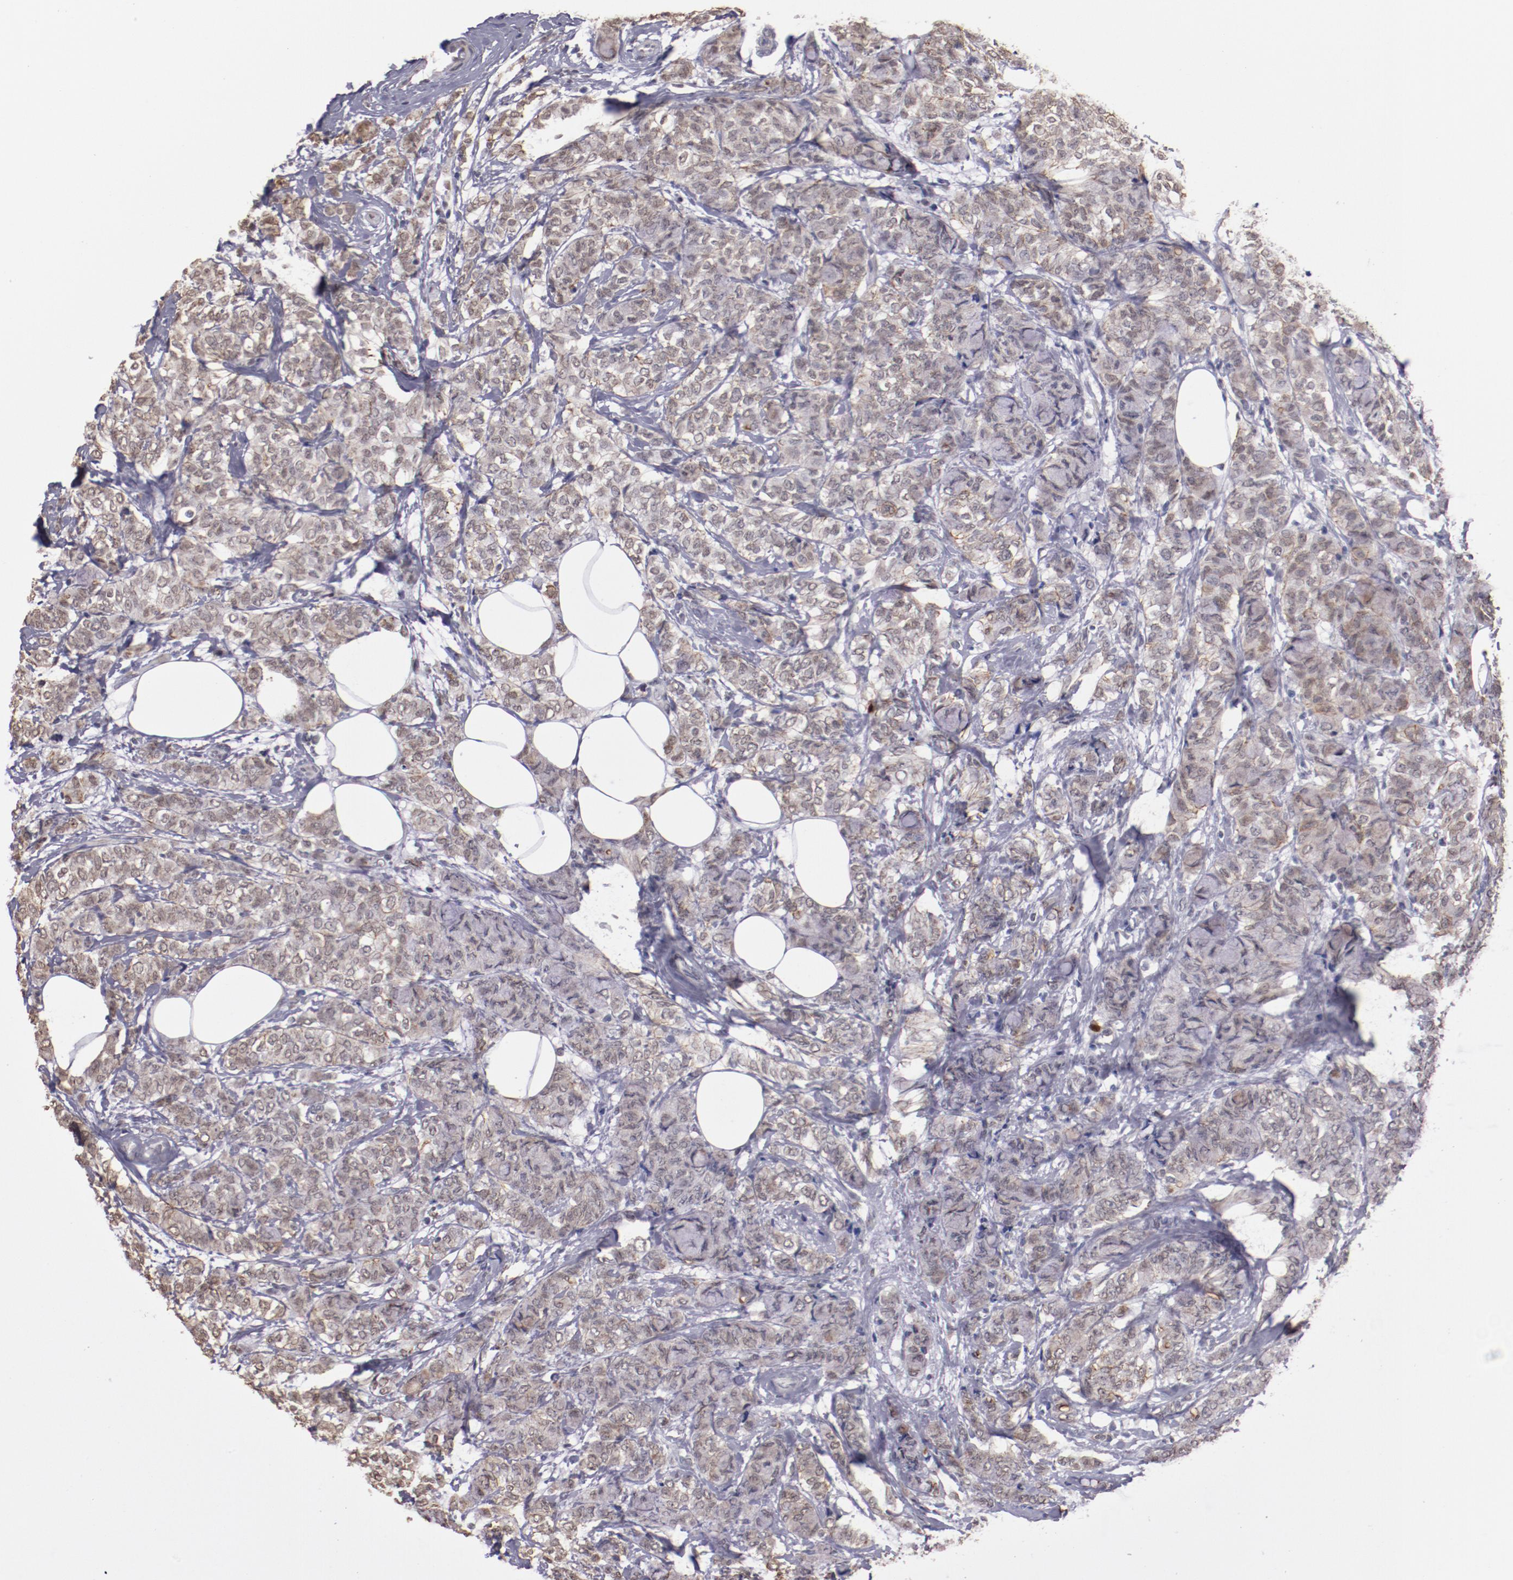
{"staining": {"intensity": "weak", "quantity": "25%-75%", "location": "cytoplasmic/membranous,nuclear"}, "tissue": "breast cancer", "cell_type": "Tumor cells", "image_type": "cancer", "snomed": [{"axis": "morphology", "description": "Lobular carcinoma"}, {"axis": "topography", "description": "Breast"}], "caption": "Weak cytoplasmic/membranous and nuclear protein positivity is appreciated in about 25%-75% of tumor cells in breast lobular carcinoma.", "gene": "IRF4", "patient": {"sex": "female", "age": 60}}